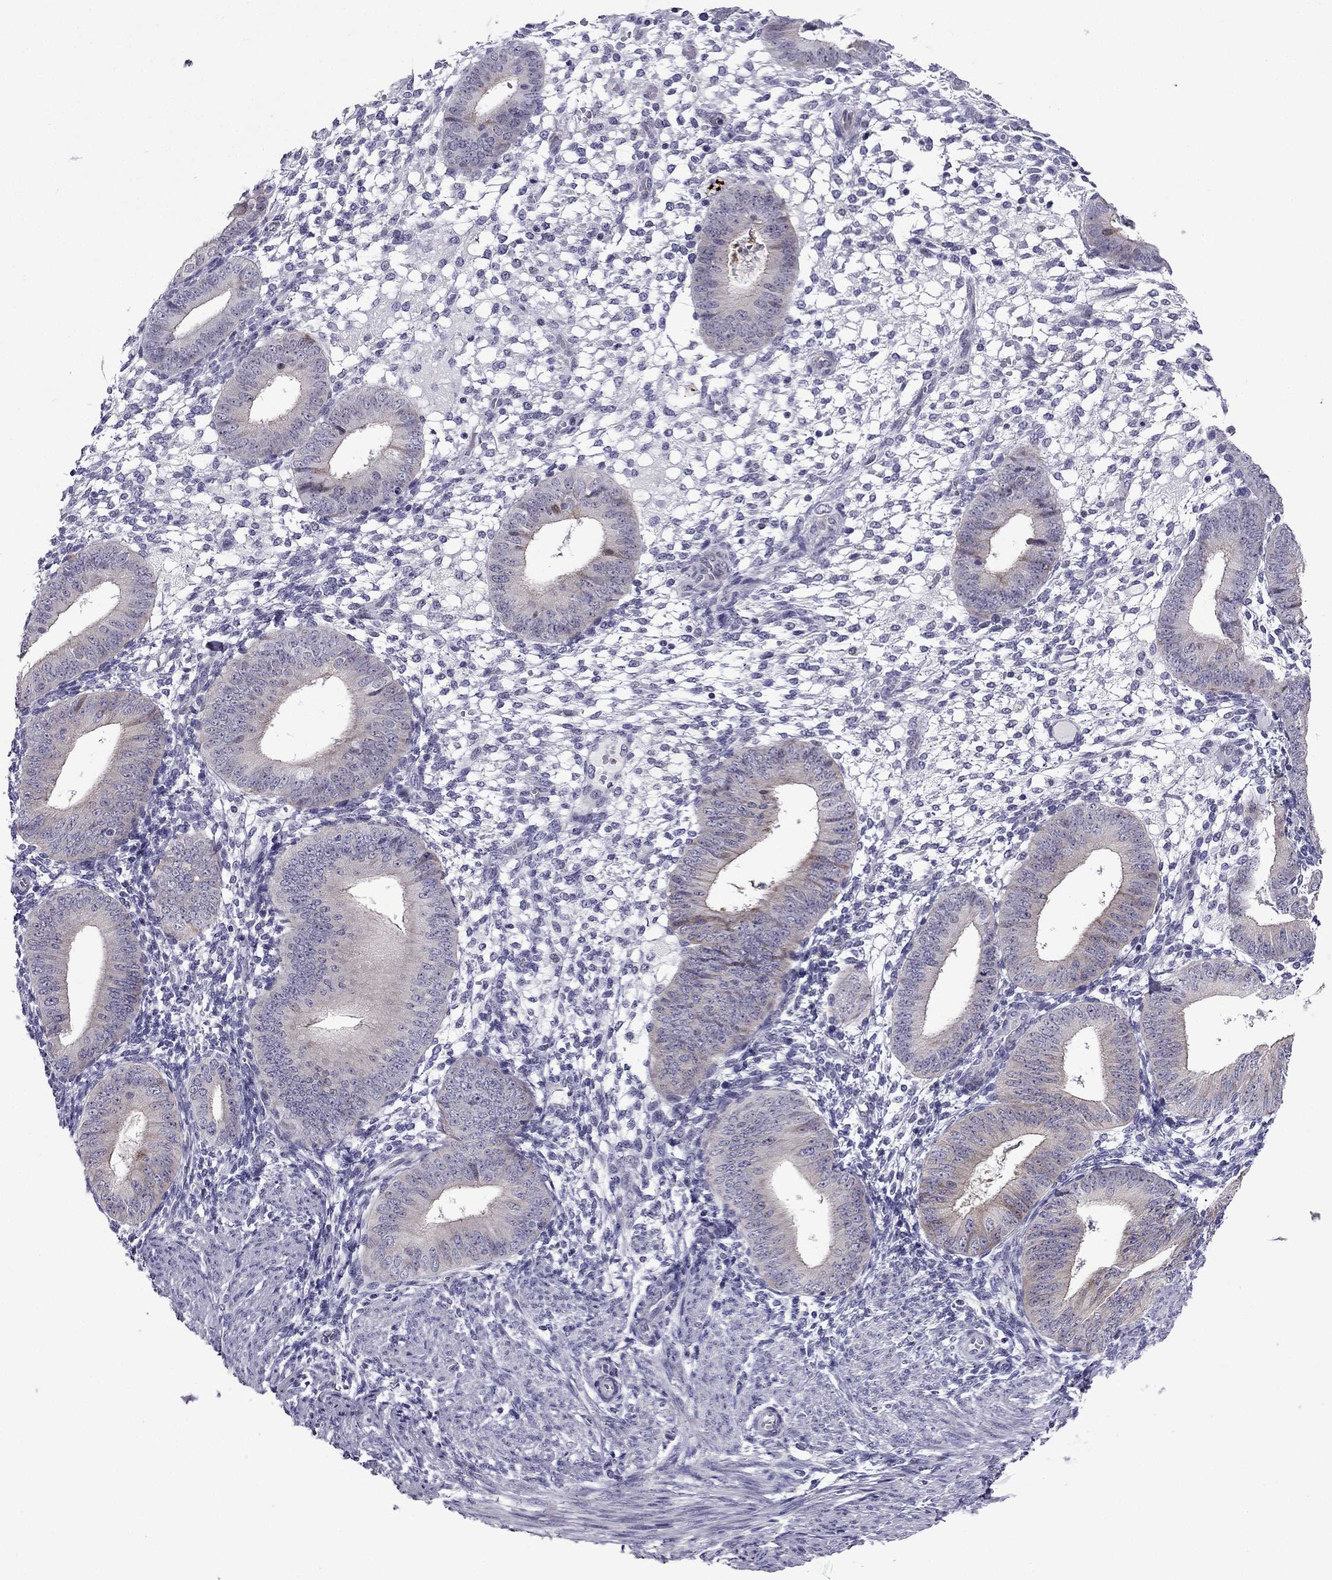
{"staining": {"intensity": "negative", "quantity": "none", "location": "none"}, "tissue": "endometrium", "cell_type": "Cells in endometrial stroma", "image_type": "normal", "snomed": [{"axis": "morphology", "description": "Normal tissue, NOS"}, {"axis": "topography", "description": "Endometrium"}], "caption": "DAB (3,3'-diaminobenzidine) immunohistochemical staining of normal human endometrium reveals no significant staining in cells in endometrial stroma.", "gene": "POM121L12", "patient": {"sex": "female", "age": 39}}